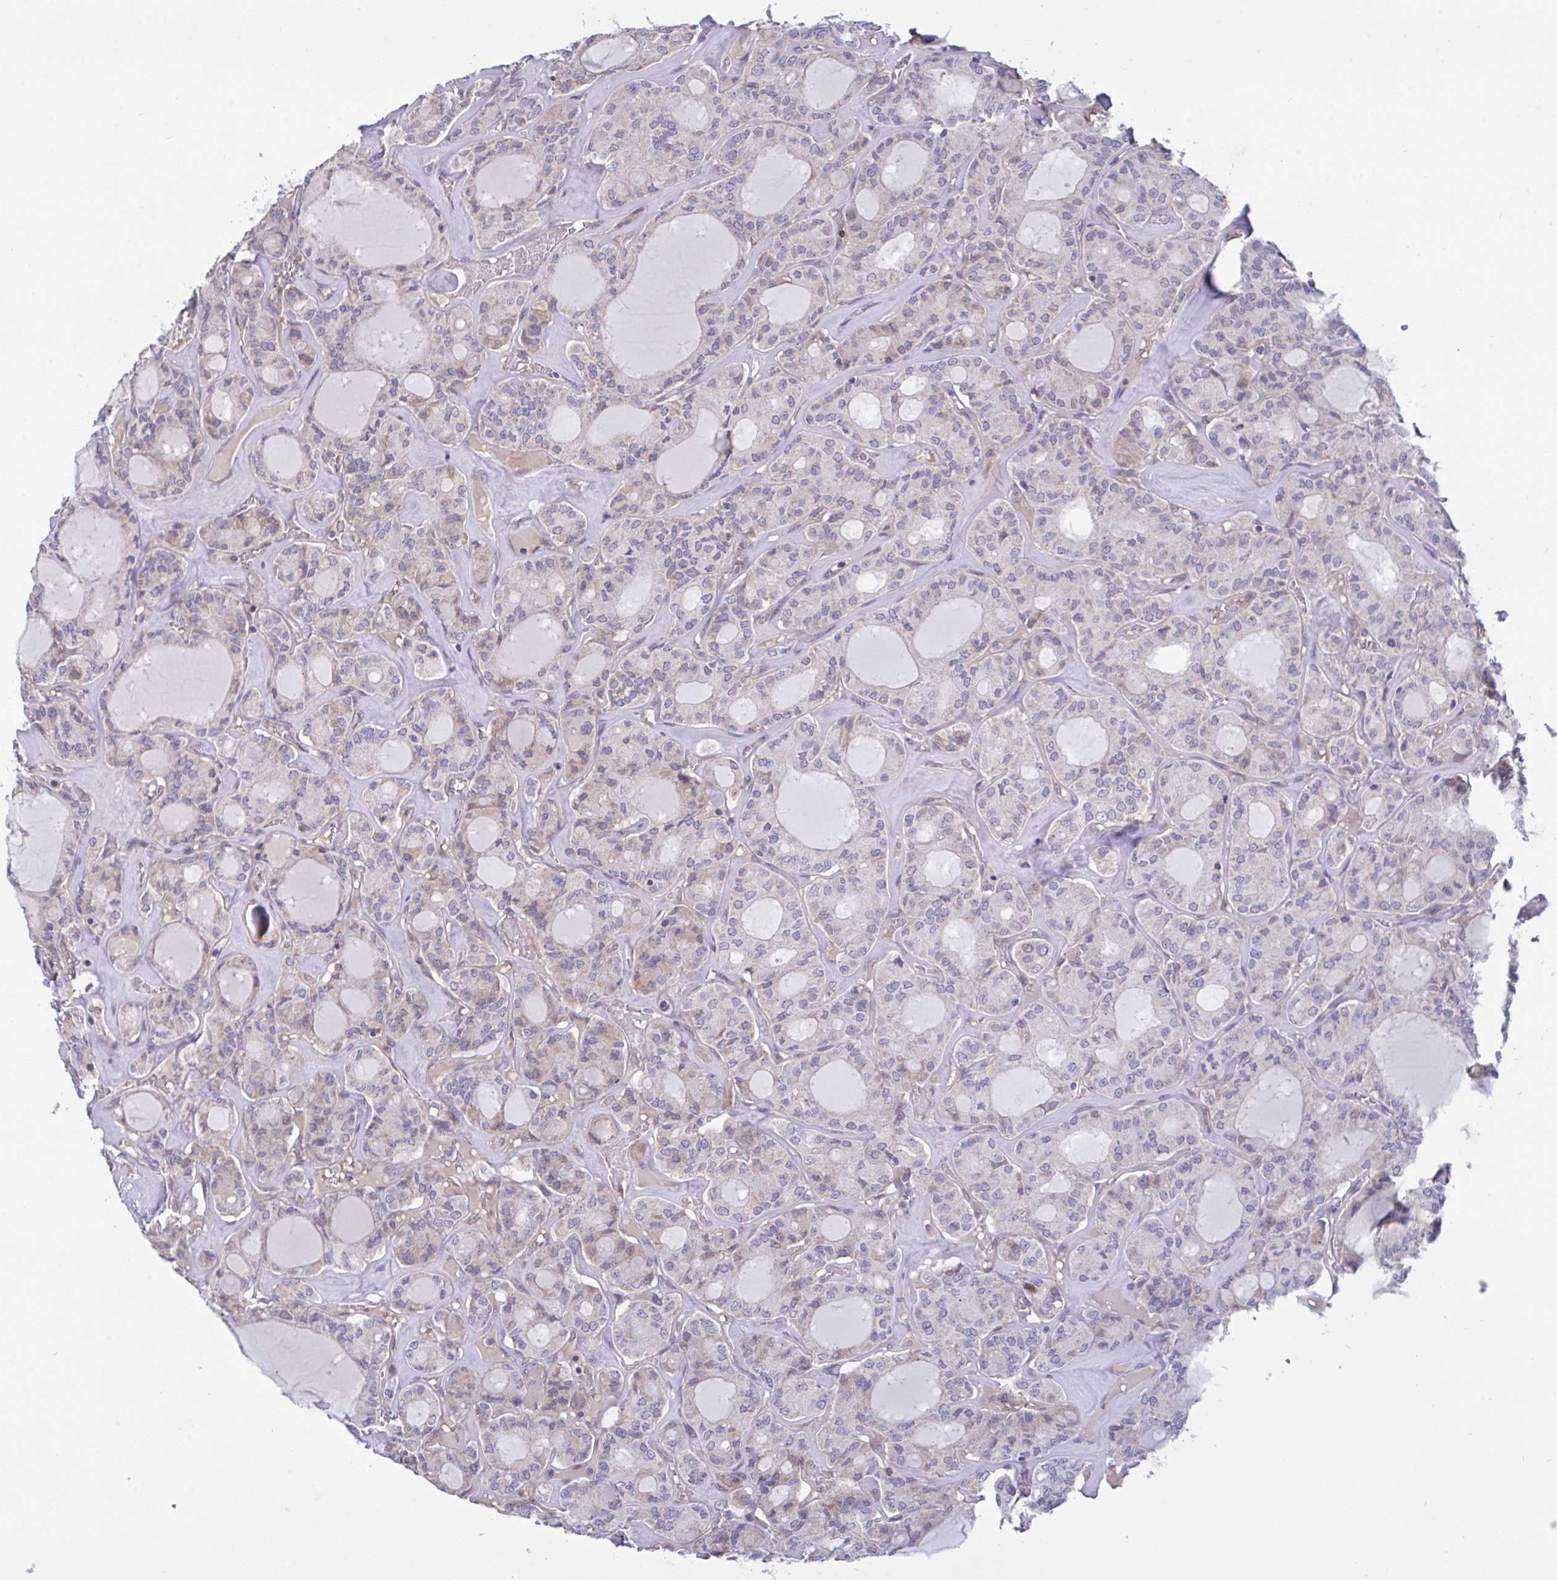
{"staining": {"intensity": "moderate", "quantity": "<25%", "location": "cytoplasmic/membranous"}, "tissue": "thyroid cancer", "cell_type": "Tumor cells", "image_type": "cancer", "snomed": [{"axis": "morphology", "description": "Papillary adenocarcinoma, NOS"}, {"axis": "topography", "description": "Thyroid gland"}], "caption": "Thyroid papillary adenocarcinoma stained with DAB immunohistochemistry displays low levels of moderate cytoplasmic/membranous positivity in approximately <25% of tumor cells.", "gene": "L3HYPDH", "patient": {"sex": "male", "age": 87}}